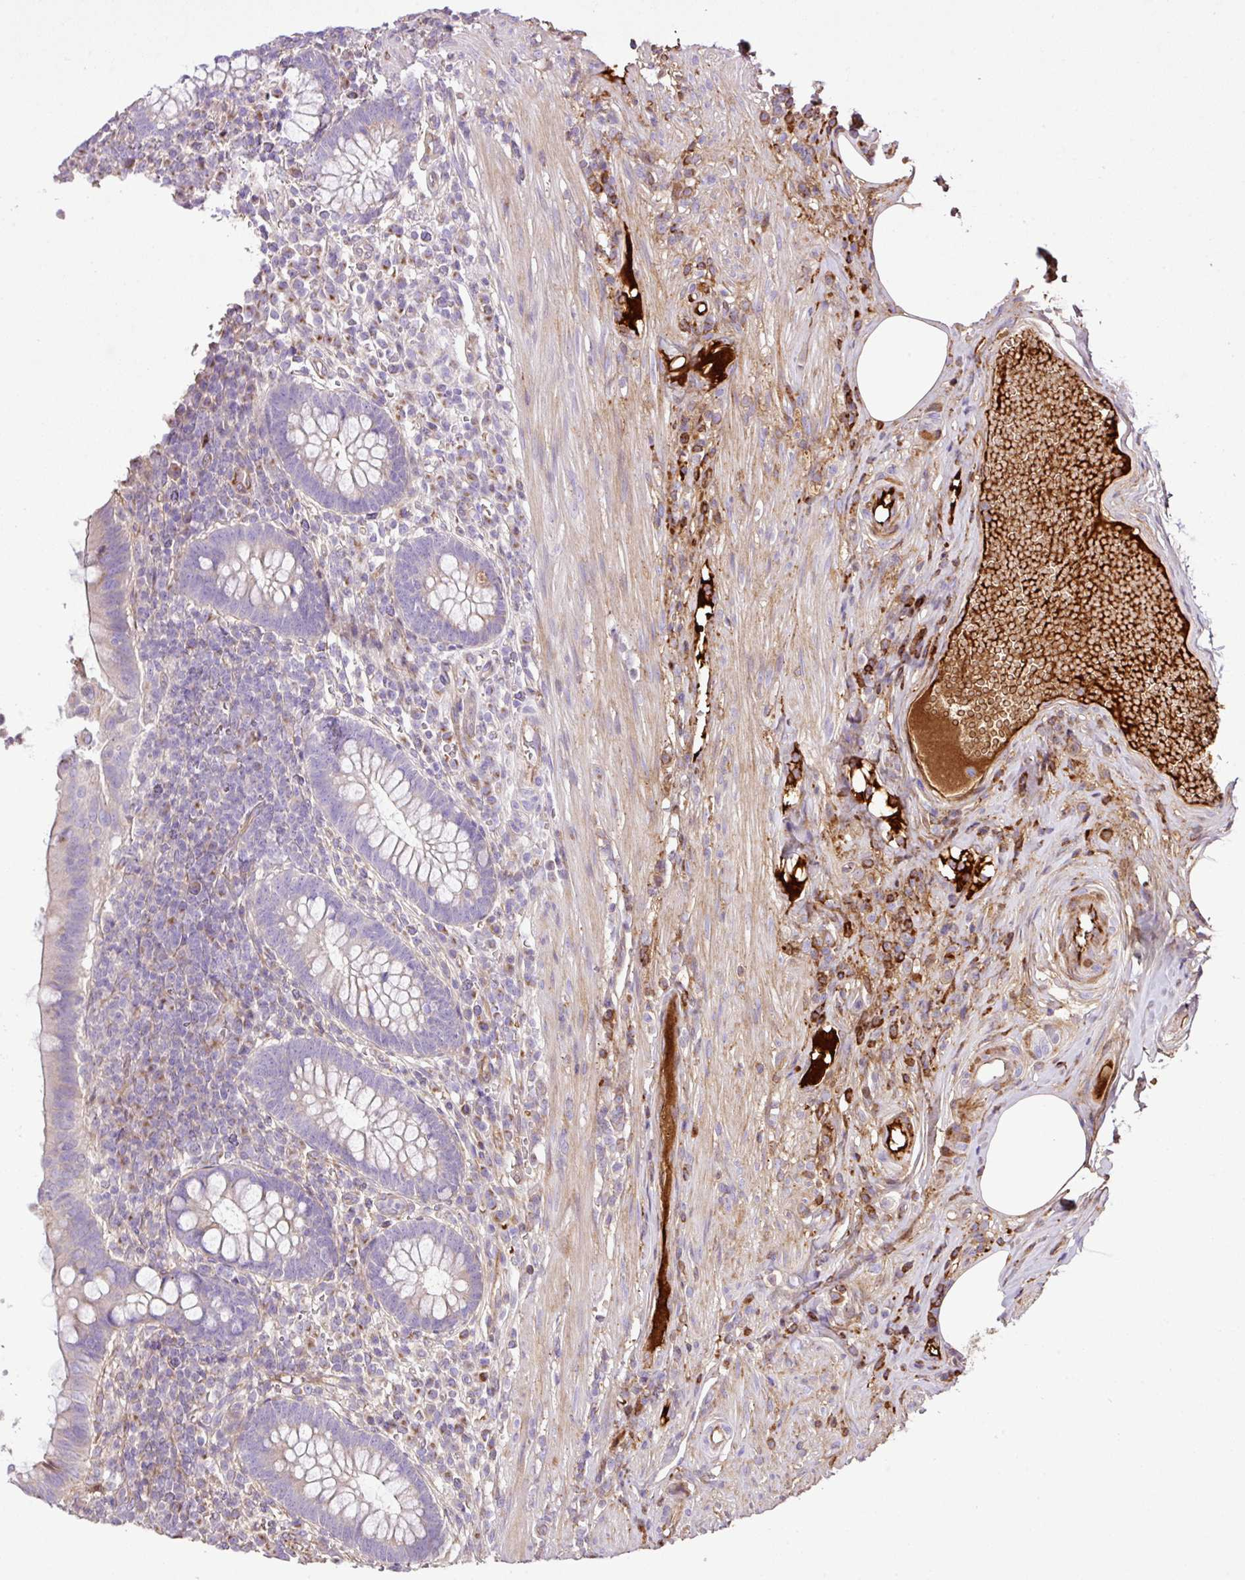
{"staining": {"intensity": "weak", "quantity": "<25%", "location": "cytoplasmic/membranous"}, "tissue": "appendix", "cell_type": "Glandular cells", "image_type": "normal", "snomed": [{"axis": "morphology", "description": "Normal tissue, NOS"}, {"axis": "topography", "description": "Appendix"}], "caption": "Immunohistochemistry histopathology image of unremarkable human appendix stained for a protein (brown), which shows no expression in glandular cells. The staining is performed using DAB brown chromogen with nuclei counter-stained in using hematoxylin.", "gene": "CTXN2", "patient": {"sex": "female", "age": 56}}